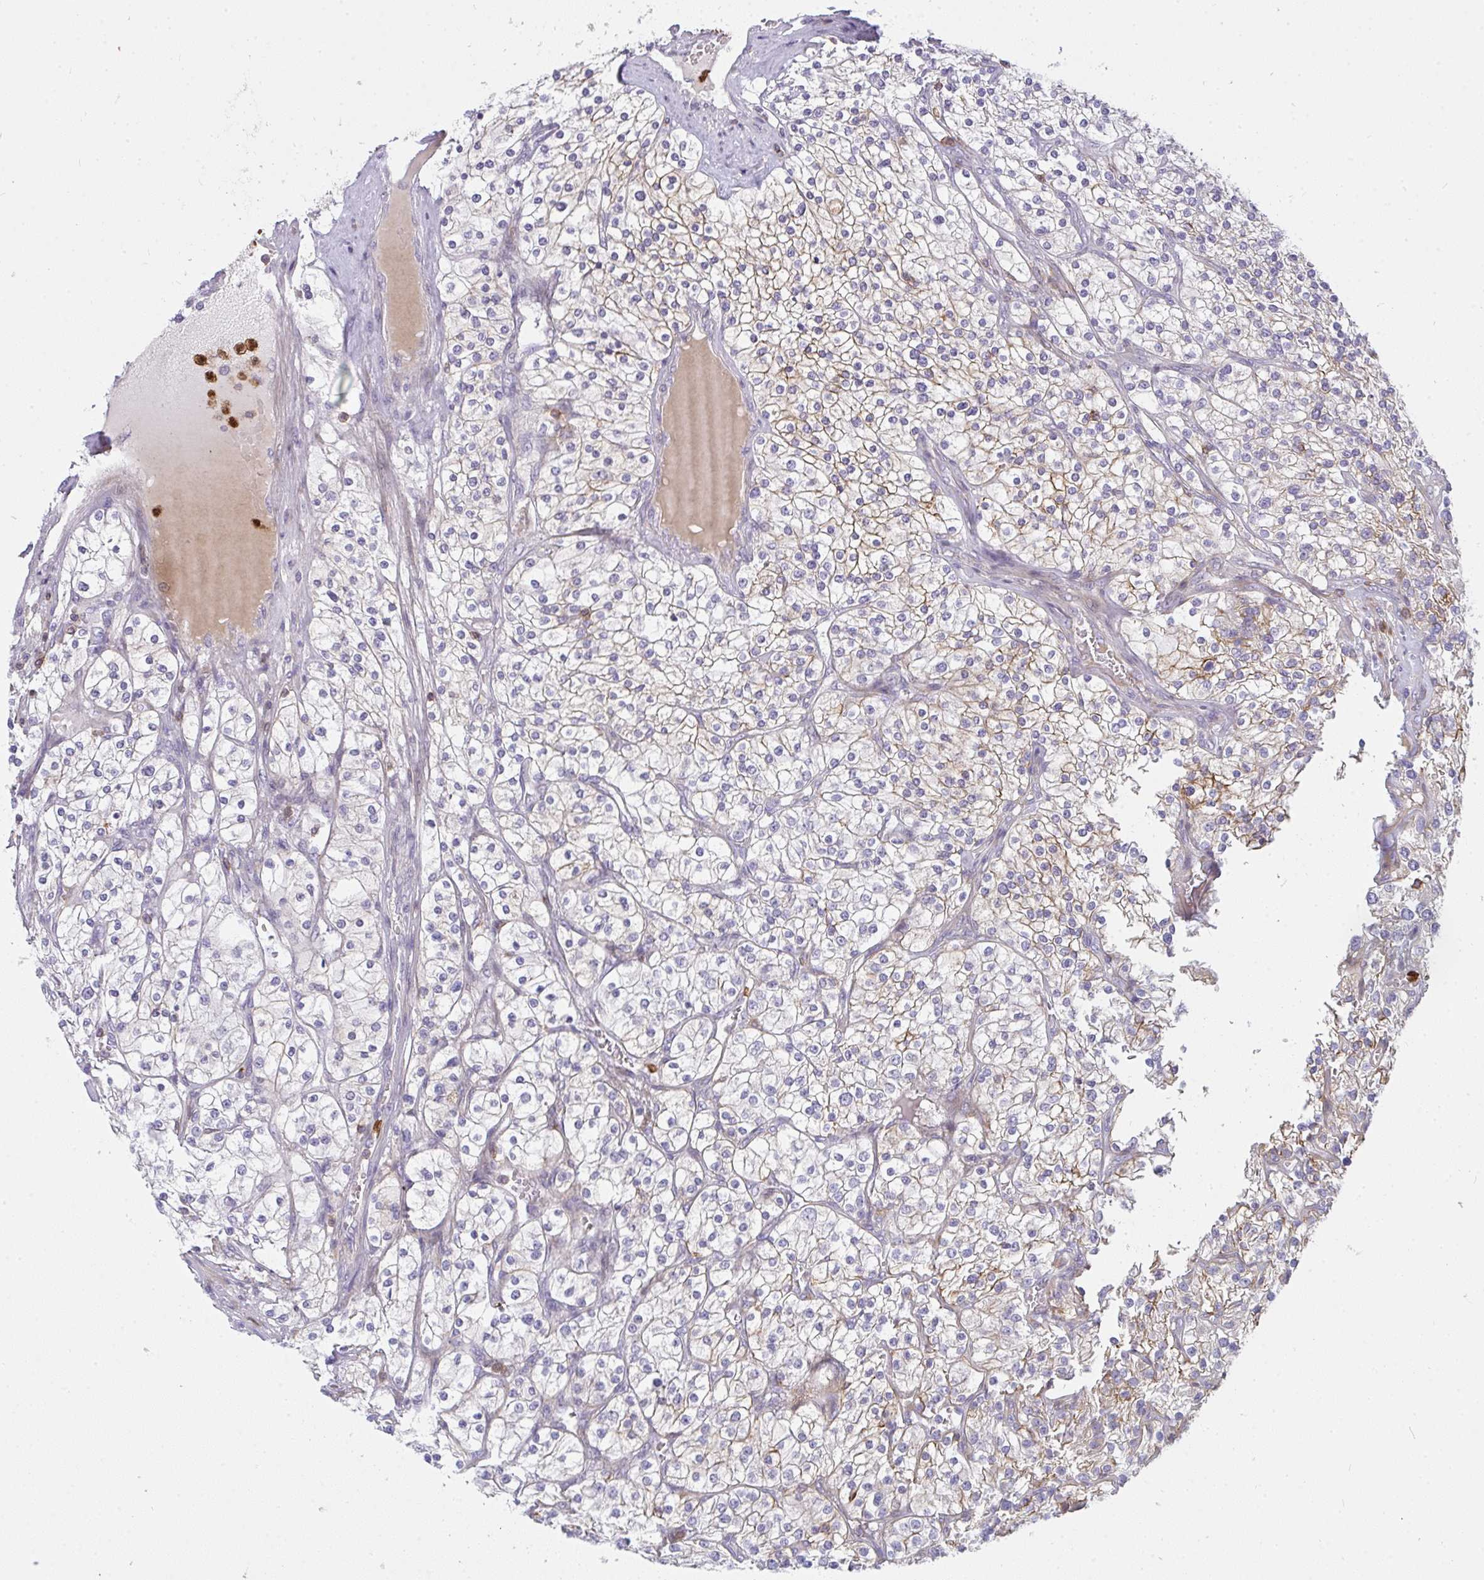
{"staining": {"intensity": "negative", "quantity": "none", "location": "none"}, "tissue": "renal cancer", "cell_type": "Tumor cells", "image_type": "cancer", "snomed": [{"axis": "morphology", "description": "Adenocarcinoma, NOS"}, {"axis": "topography", "description": "Kidney"}], "caption": "This is a photomicrograph of immunohistochemistry staining of renal adenocarcinoma, which shows no expression in tumor cells.", "gene": "CSF3R", "patient": {"sex": "male", "age": 80}}